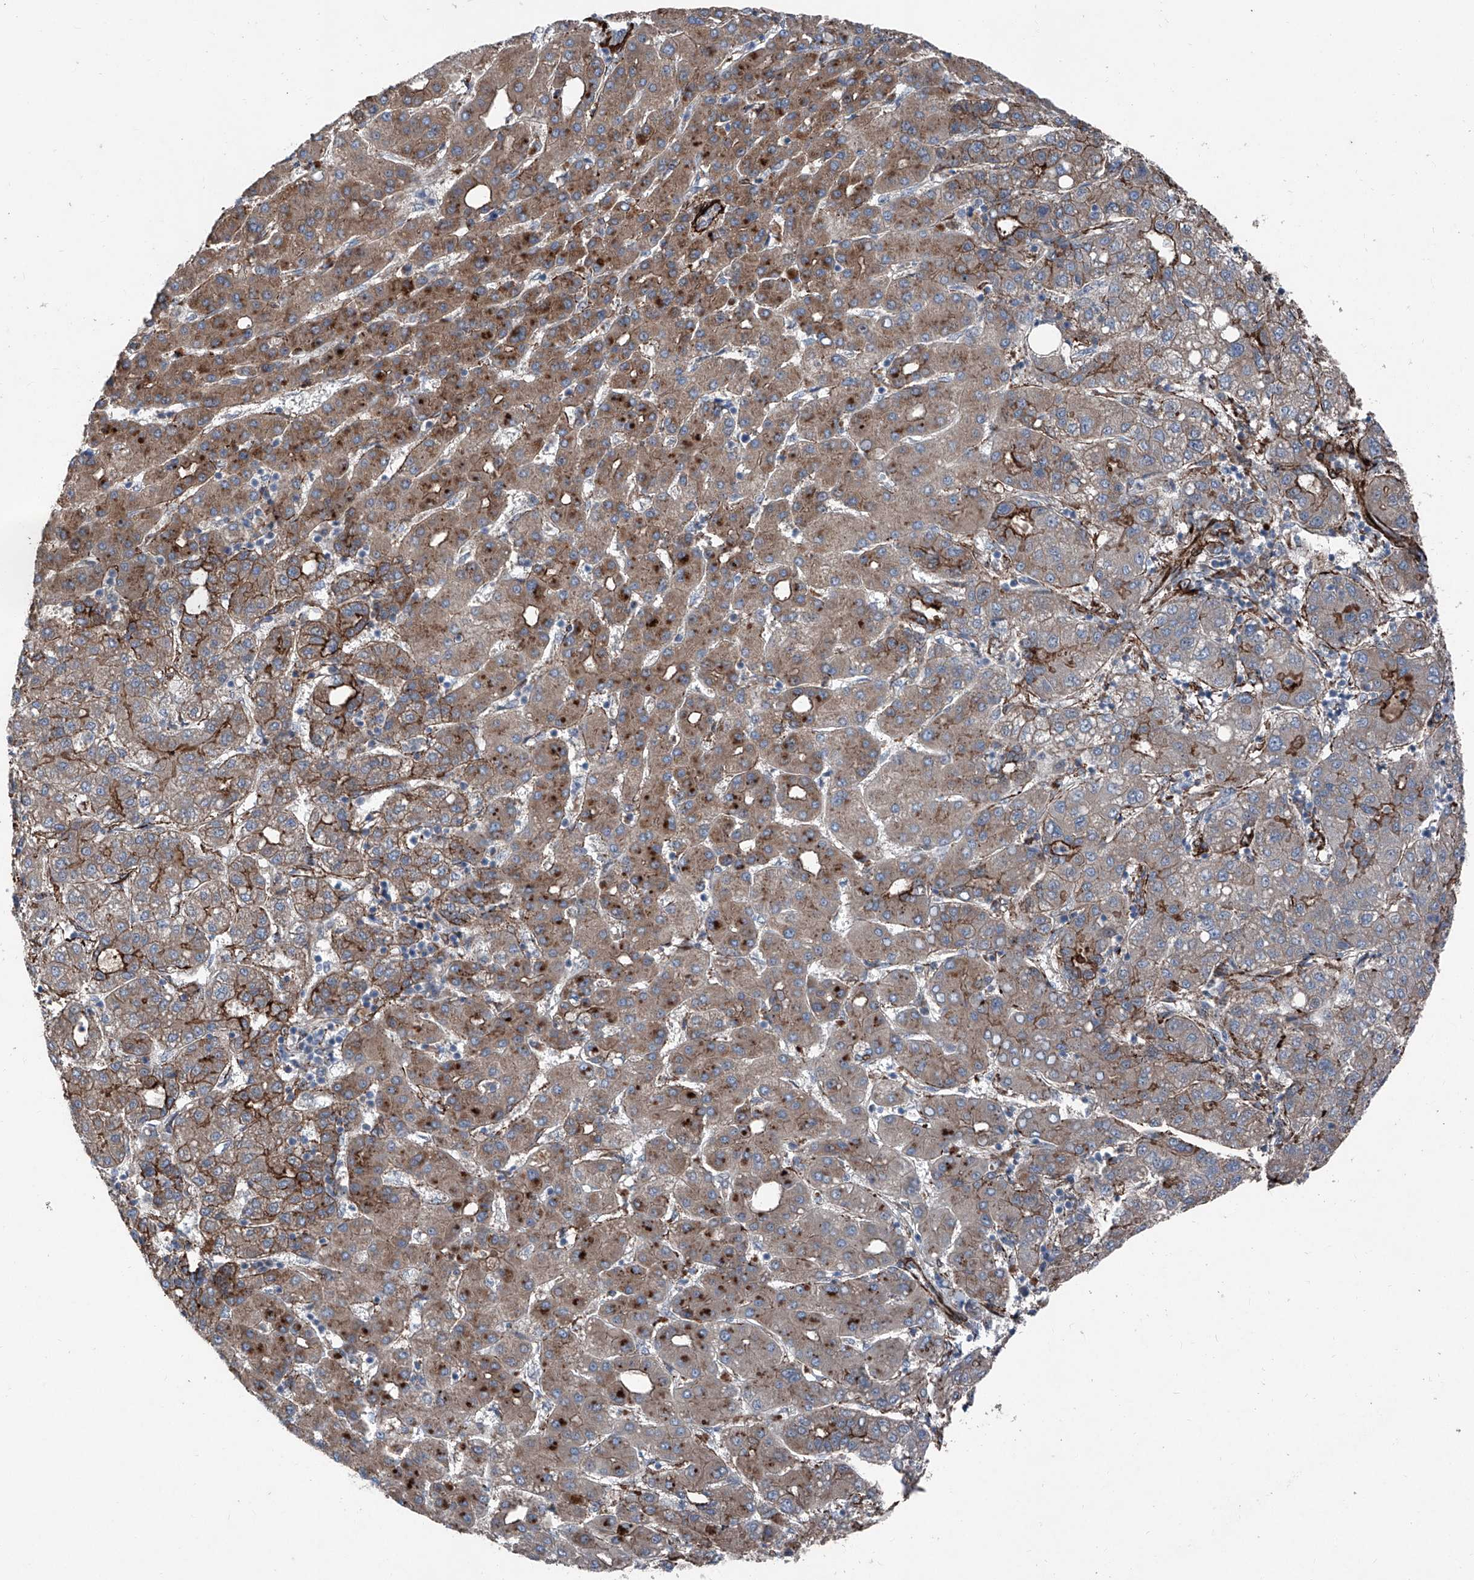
{"staining": {"intensity": "moderate", "quantity": "25%-75%", "location": "cytoplasmic/membranous"}, "tissue": "liver cancer", "cell_type": "Tumor cells", "image_type": "cancer", "snomed": [{"axis": "morphology", "description": "Carcinoma, Hepatocellular, NOS"}, {"axis": "topography", "description": "Liver"}], "caption": "The histopathology image shows staining of liver cancer, revealing moderate cytoplasmic/membranous protein staining (brown color) within tumor cells.", "gene": "COA7", "patient": {"sex": "male", "age": 65}}